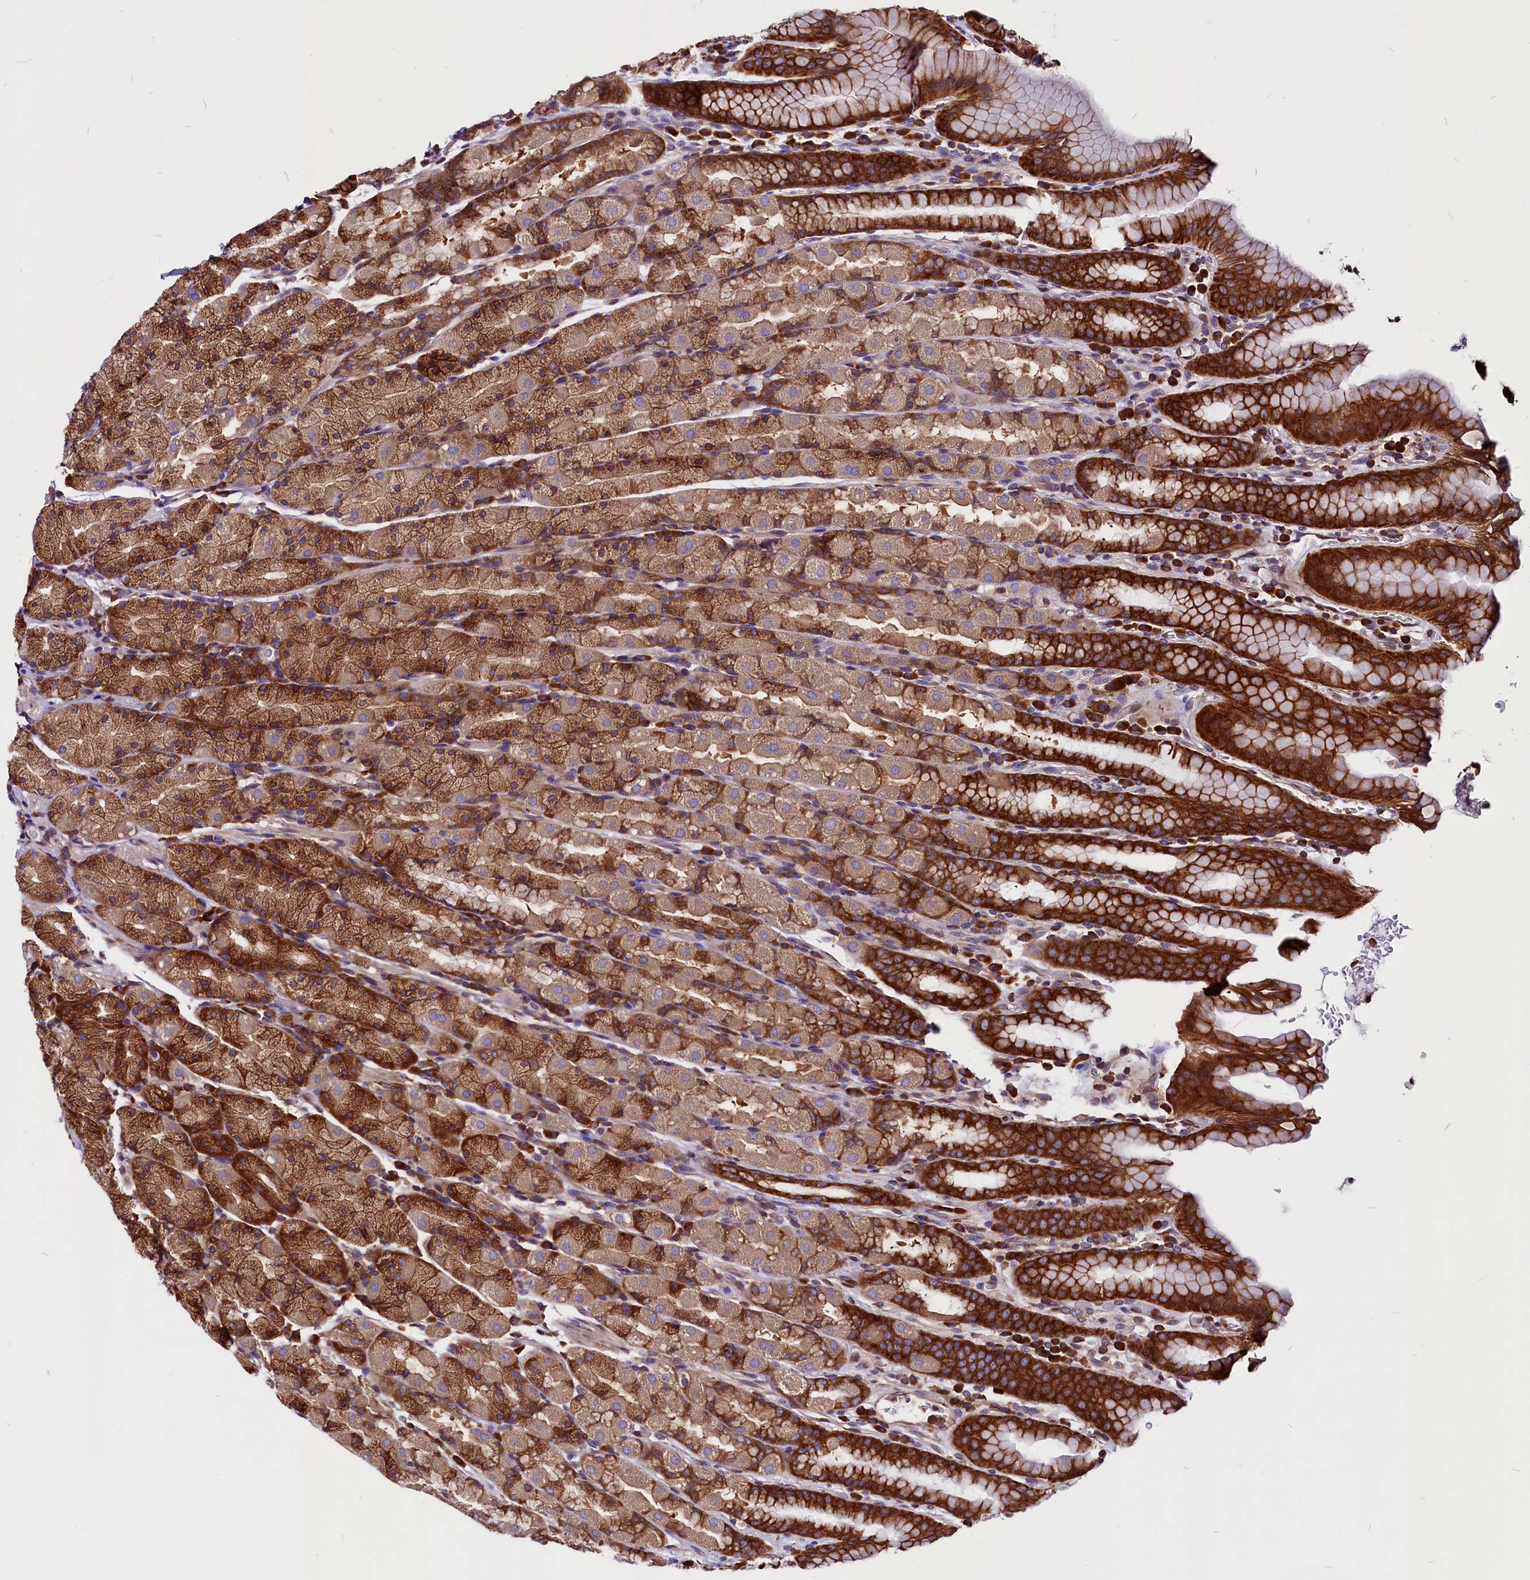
{"staining": {"intensity": "strong", "quantity": ">75%", "location": "cytoplasmic/membranous"}, "tissue": "stomach", "cell_type": "Glandular cells", "image_type": "normal", "snomed": [{"axis": "morphology", "description": "Normal tissue, NOS"}, {"axis": "topography", "description": "Stomach, upper"}, {"axis": "topography", "description": "Stomach, lower"}, {"axis": "topography", "description": "Small intestine"}], "caption": "Stomach stained with DAB IHC reveals high levels of strong cytoplasmic/membranous staining in about >75% of glandular cells.", "gene": "EIF3G", "patient": {"sex": "male", "age": 68}}